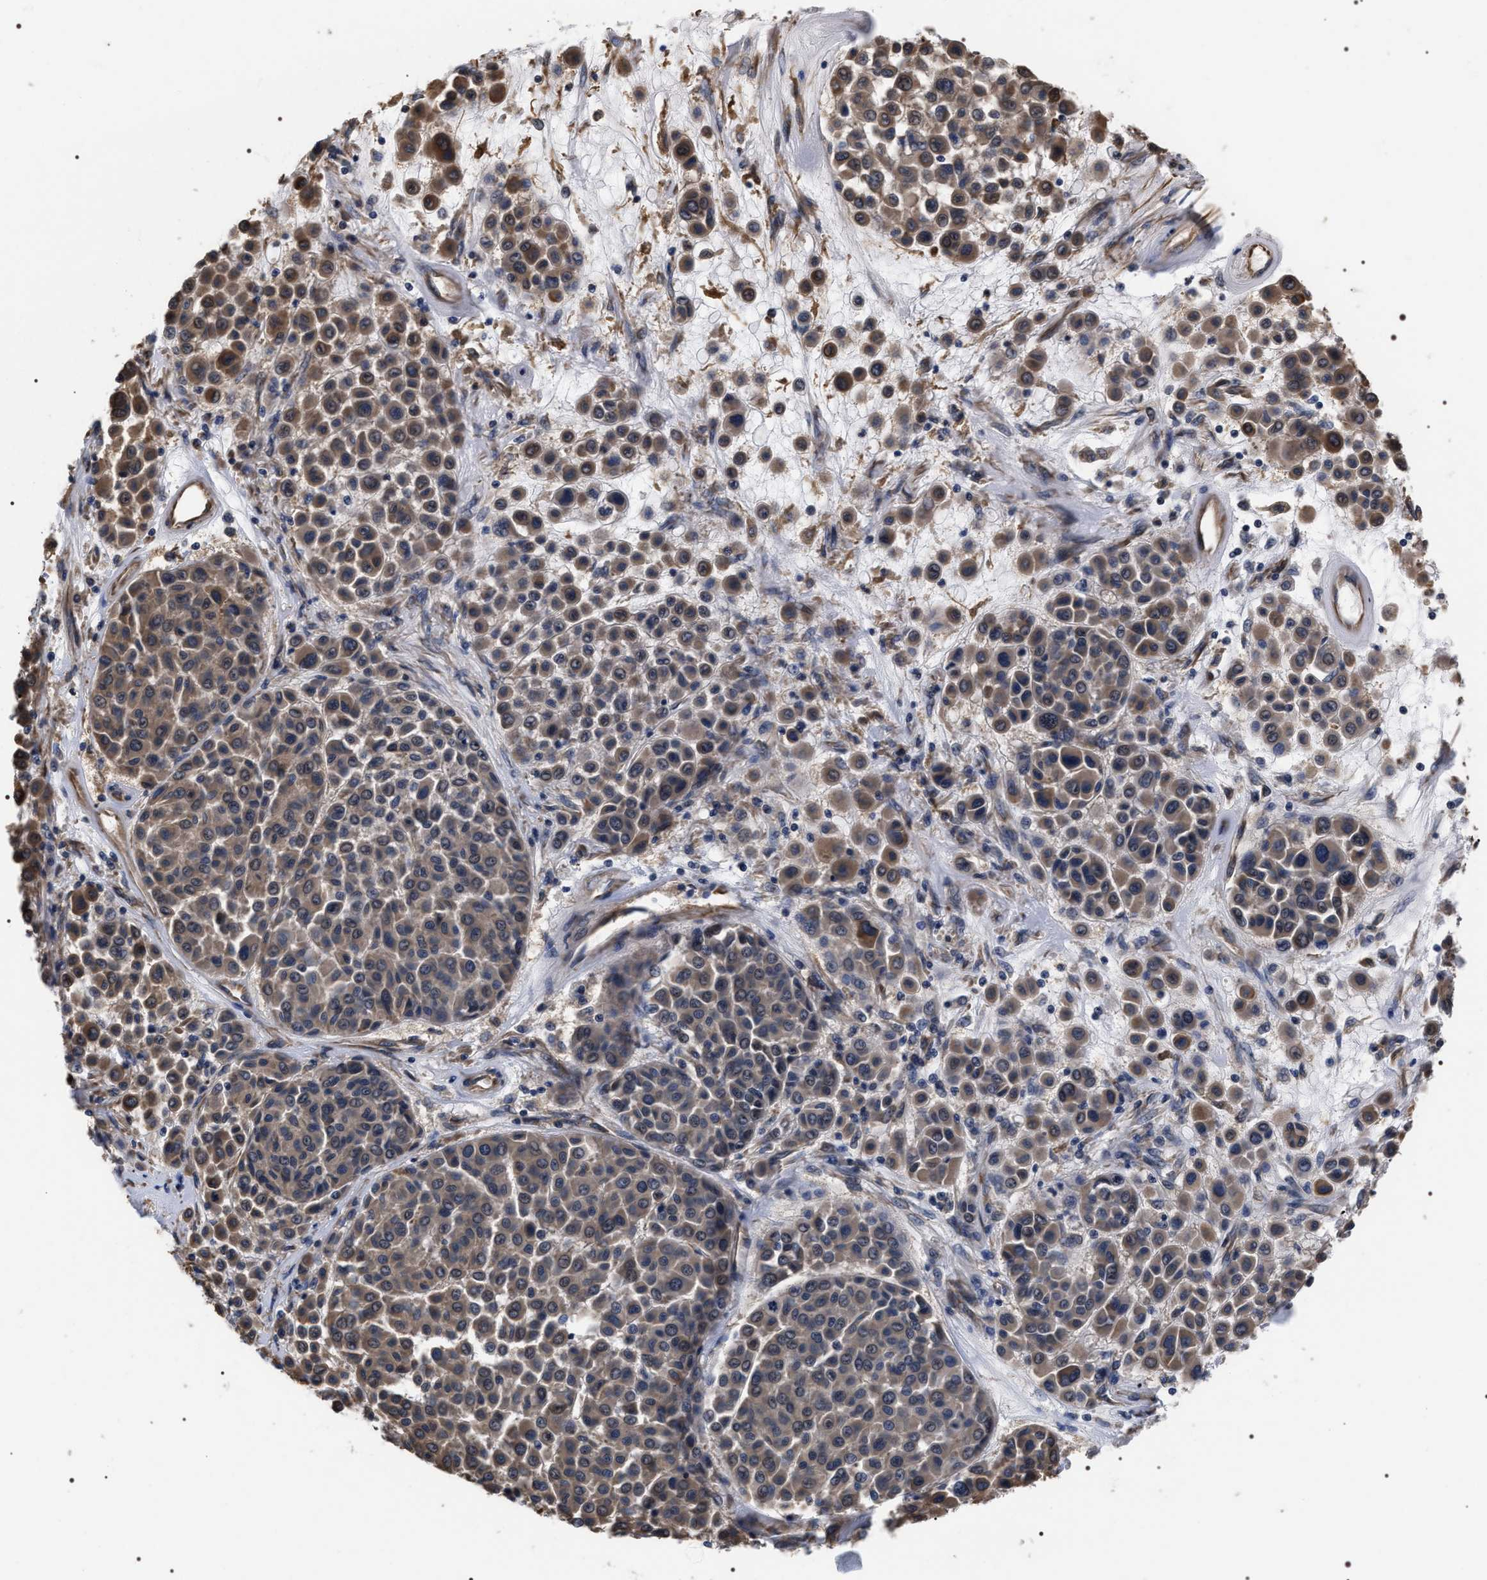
{"staining": {"intensity": "weak", "quantity": ">75%", "location": "cytoplasmic/membranous"}, "tissue": "melanoma", "cell_type": "Tumor cells", "image_type": "cancer", "snomed": [{"axis": "morphology", "description": "Malignant melanoma, Metastatic site"}, {"axis": "topography", "description": "Soft tissue"}], "caption": "Malignant melanoma (metastatic site) tissue exhibits weak cytoplasmic/membranous staining in approximately >75% of tumor cells", "gene": "TSPAN33", "patient": {"sex": "male", "age": 41}}